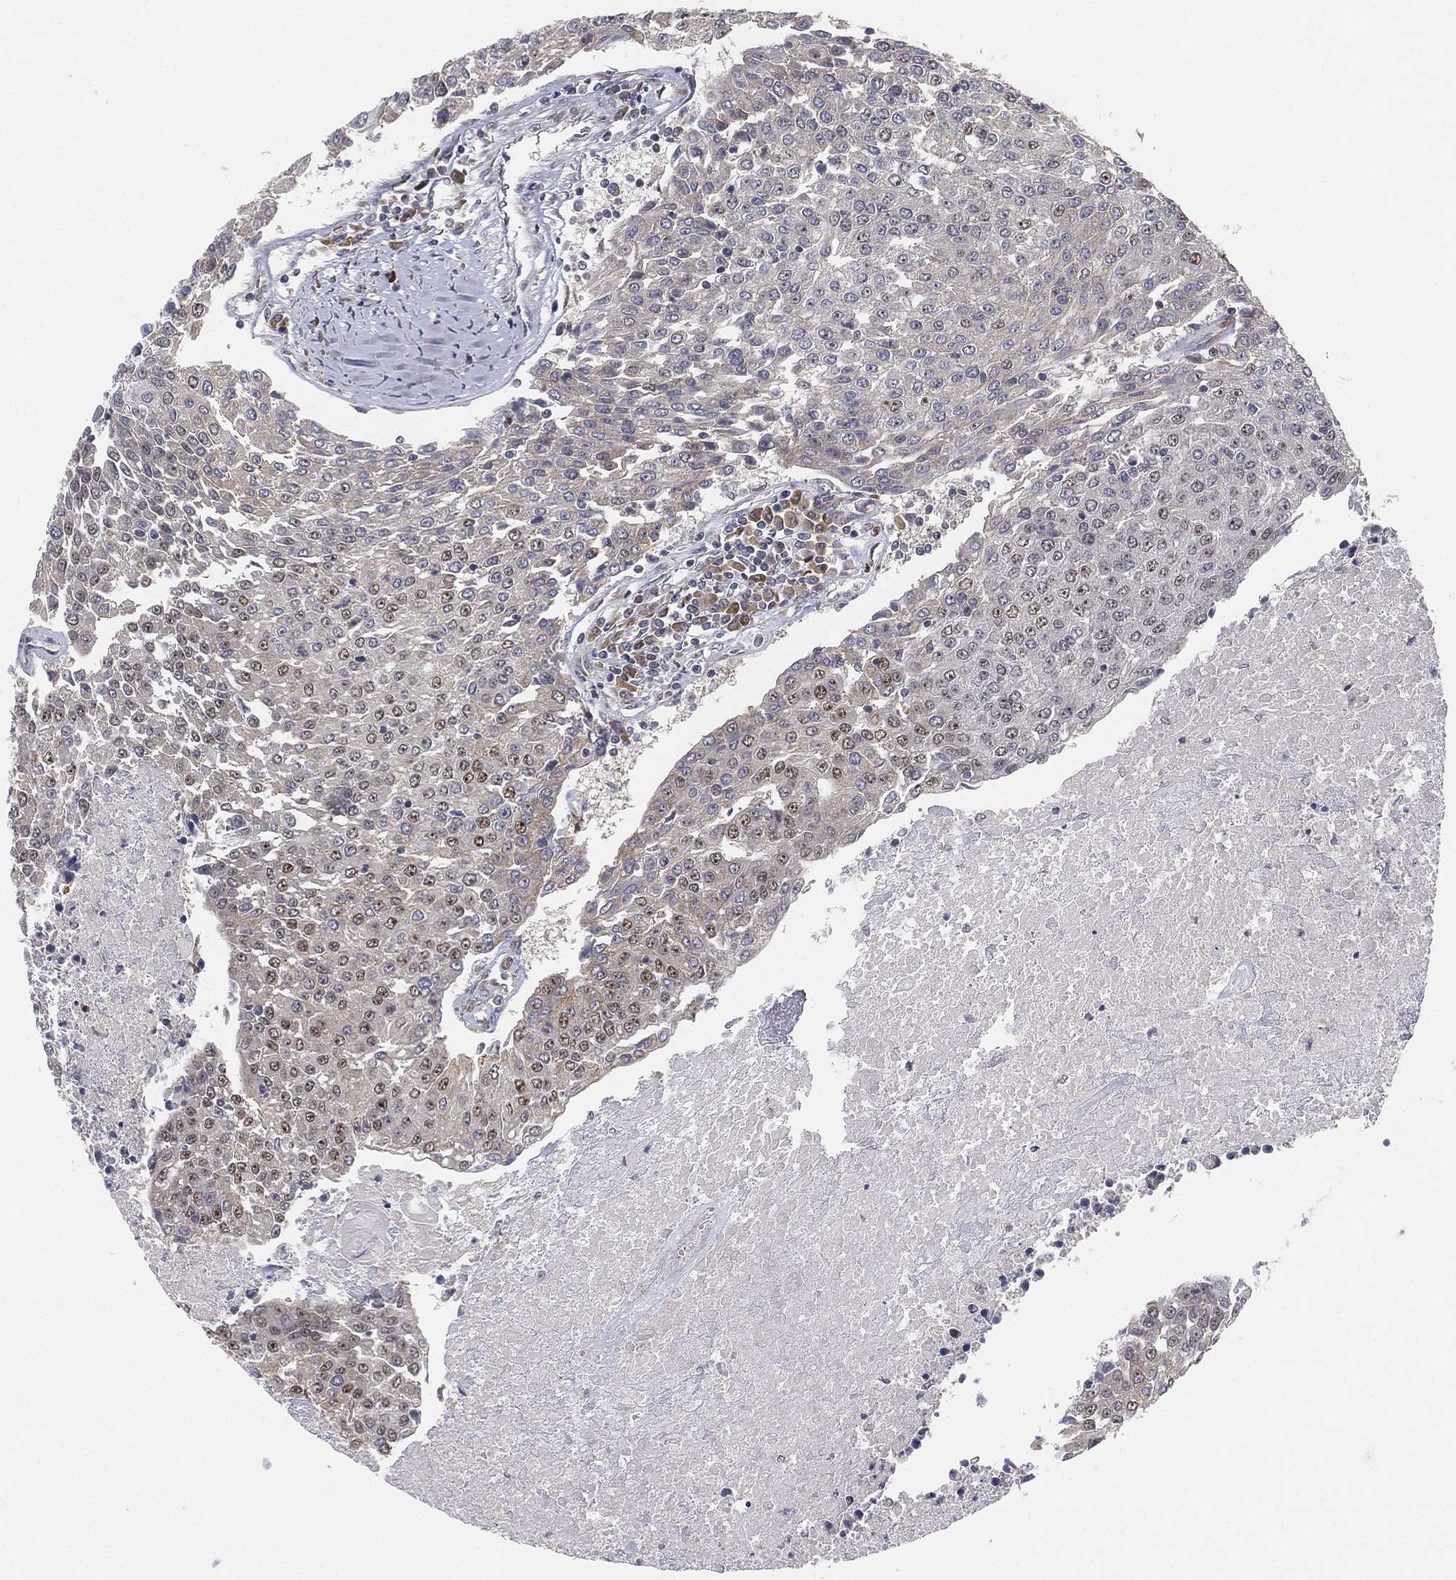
{"staining": {"intensity": "moderate", "quantity": "<25%", "location": "nuclear"}, "tissue": "urothelial cancer", "cell_type": "Tumor cells", "image_type": "cancer", "snomed": [{"axis": "morphology", "description": "Urothelial carcinoma, High grade"}, {"axis": "topography", "description": "Urinary bladder"}], "caption": "A low amount of moderate nuclear positivity is appreciated in approximately <25% of tumor cells in urothelial cancer tissue.", "gene": "PPP1R16B", "patient": {"sex": "female", "age": 85}}